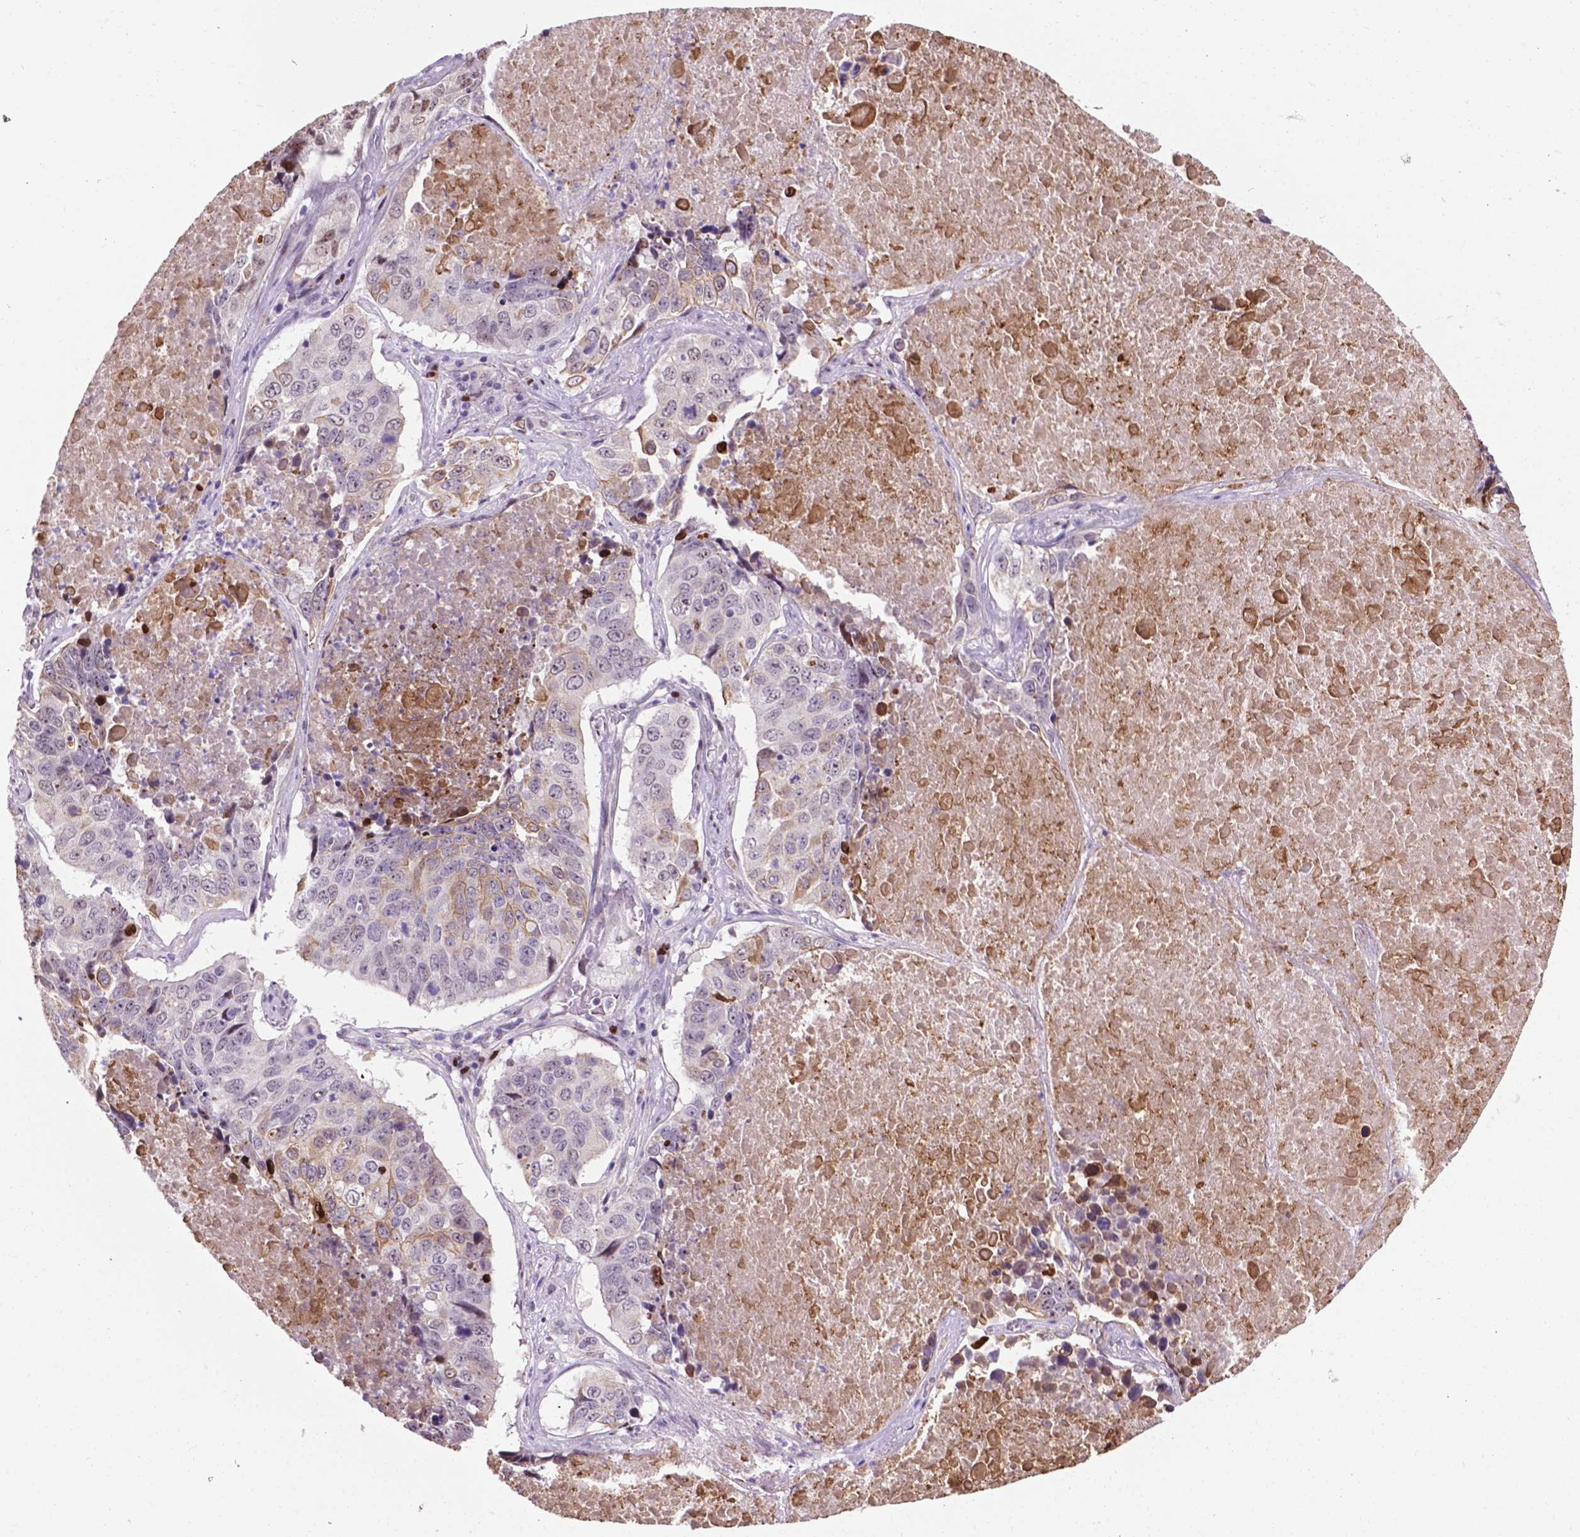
{"staining": {"intensity": "weak", "quantity": "<25%", "location": "cytoplasmic/membranous,nuclear"}, "tissue": "lung cancer", "cell_type": "Tumor cells", "image_type": "cancer", "snomed": [{"axis": "morphology", "description": "Normal tissue, NOS"}, {"axis": "morphology", "description": "Squamous cell carcinoma, NOS"}, {"axis": "topography", "description": "Bronchus"}, {"axis": "topography", "description": "Lung"}], "caption": "Immunohistochemical staining of human lung cancer shows no significant positivity in tumor cells. (DAB immunohistochemistry with hematoxylin counter stain).", "gene": "SMAD3", "patient": {"sex": "male", "age": 64}}